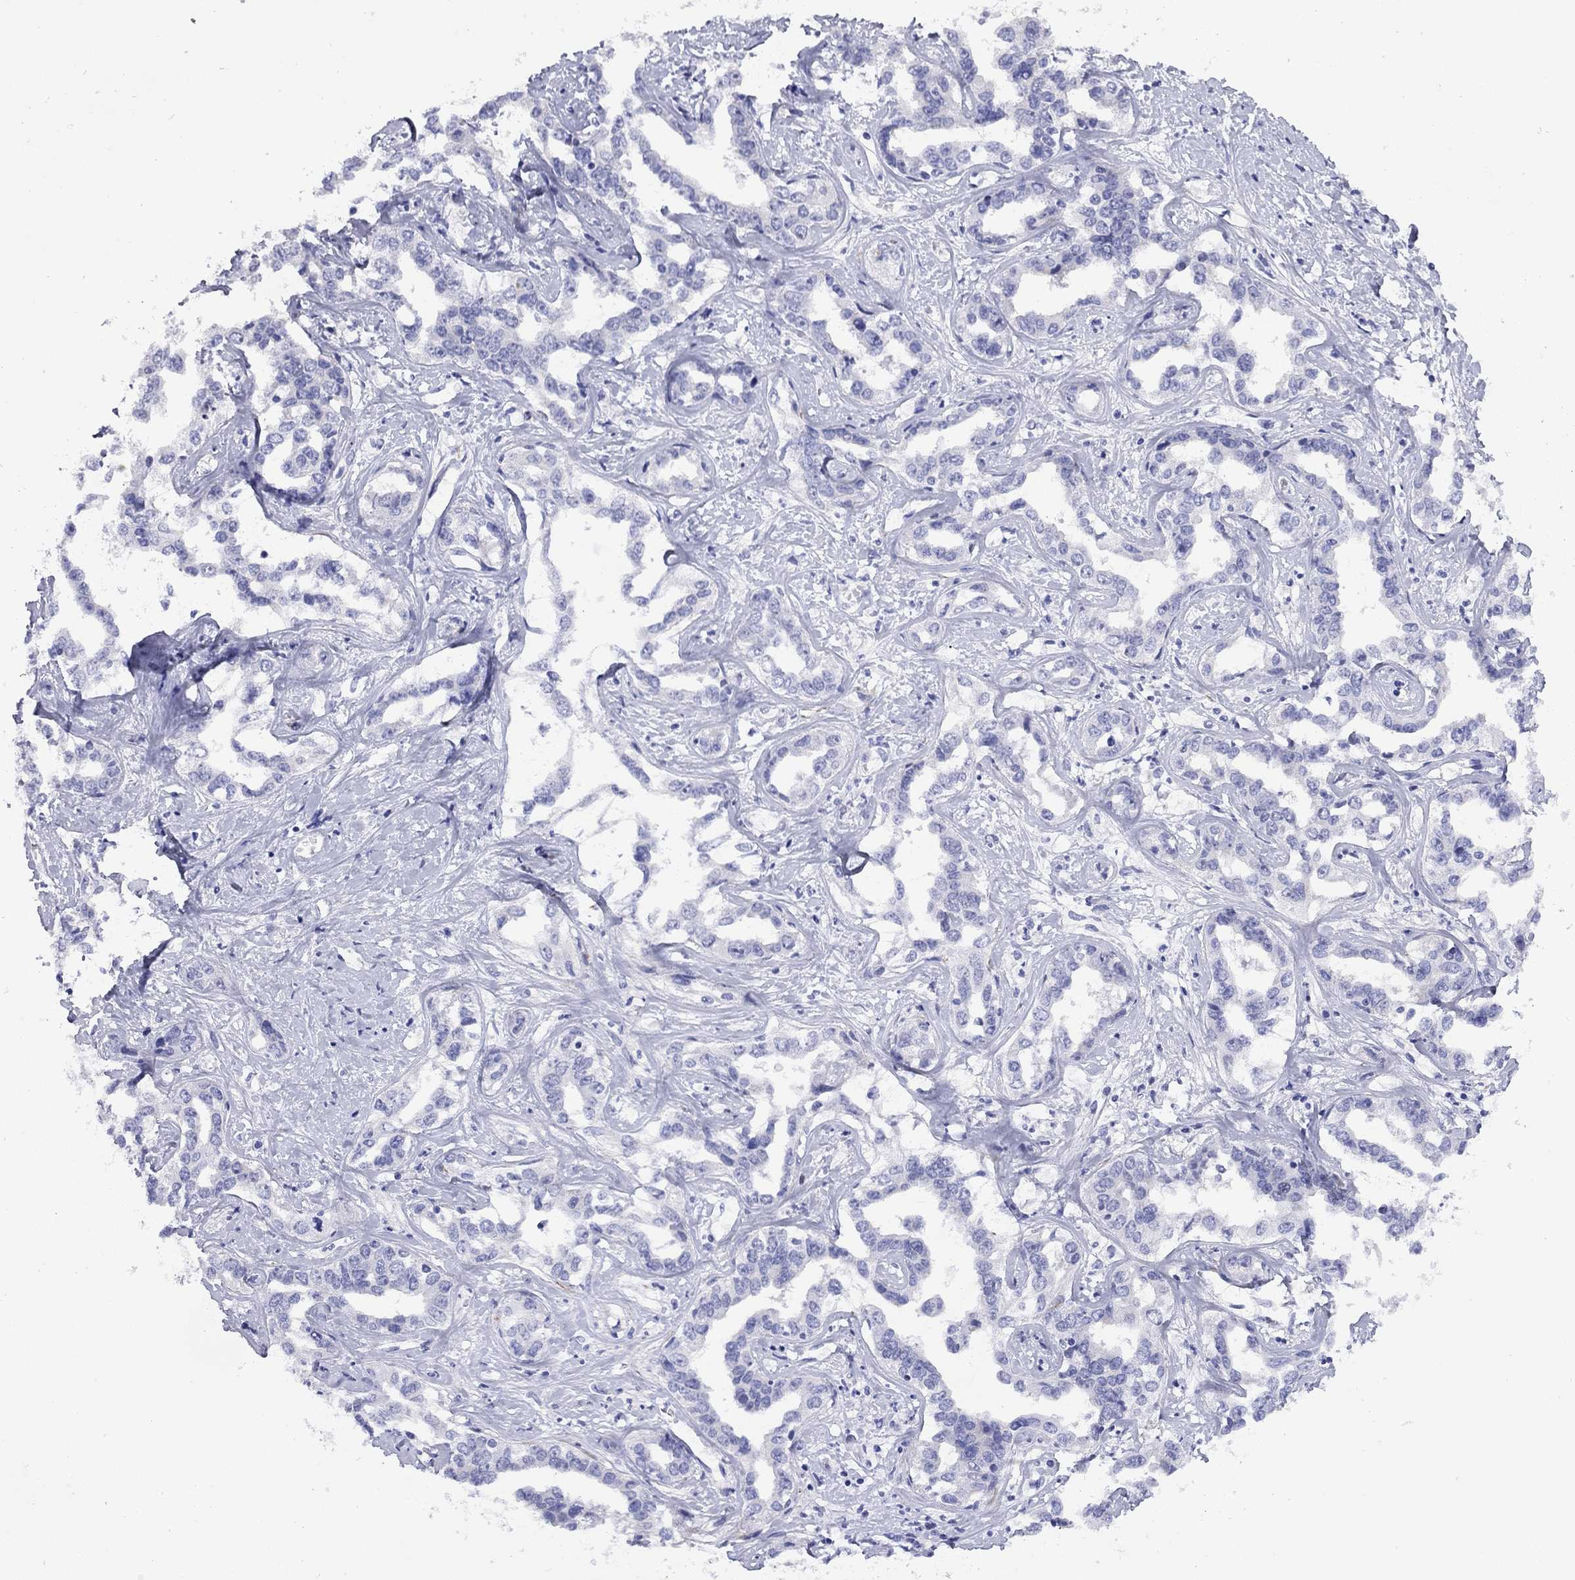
{"staining": {"intensity": "negative", "quantity": "none", "location": "none"}, "tissue": "liver cancer", "cell_type": "Tumor cells", "image_type": "cancer", "snomed": [{"axis": "morphology", "description": "Cholangiocarcinoma"}, {"axis": "topography", "description": "Liver"}], "caption": "Liver cancer (cholangiocarcinoma) was stained to show a protein in brown. There is no significant expression in tumor cells.", "gene": "CMYA5", "patient": {"sex": "male", "age": 59}}